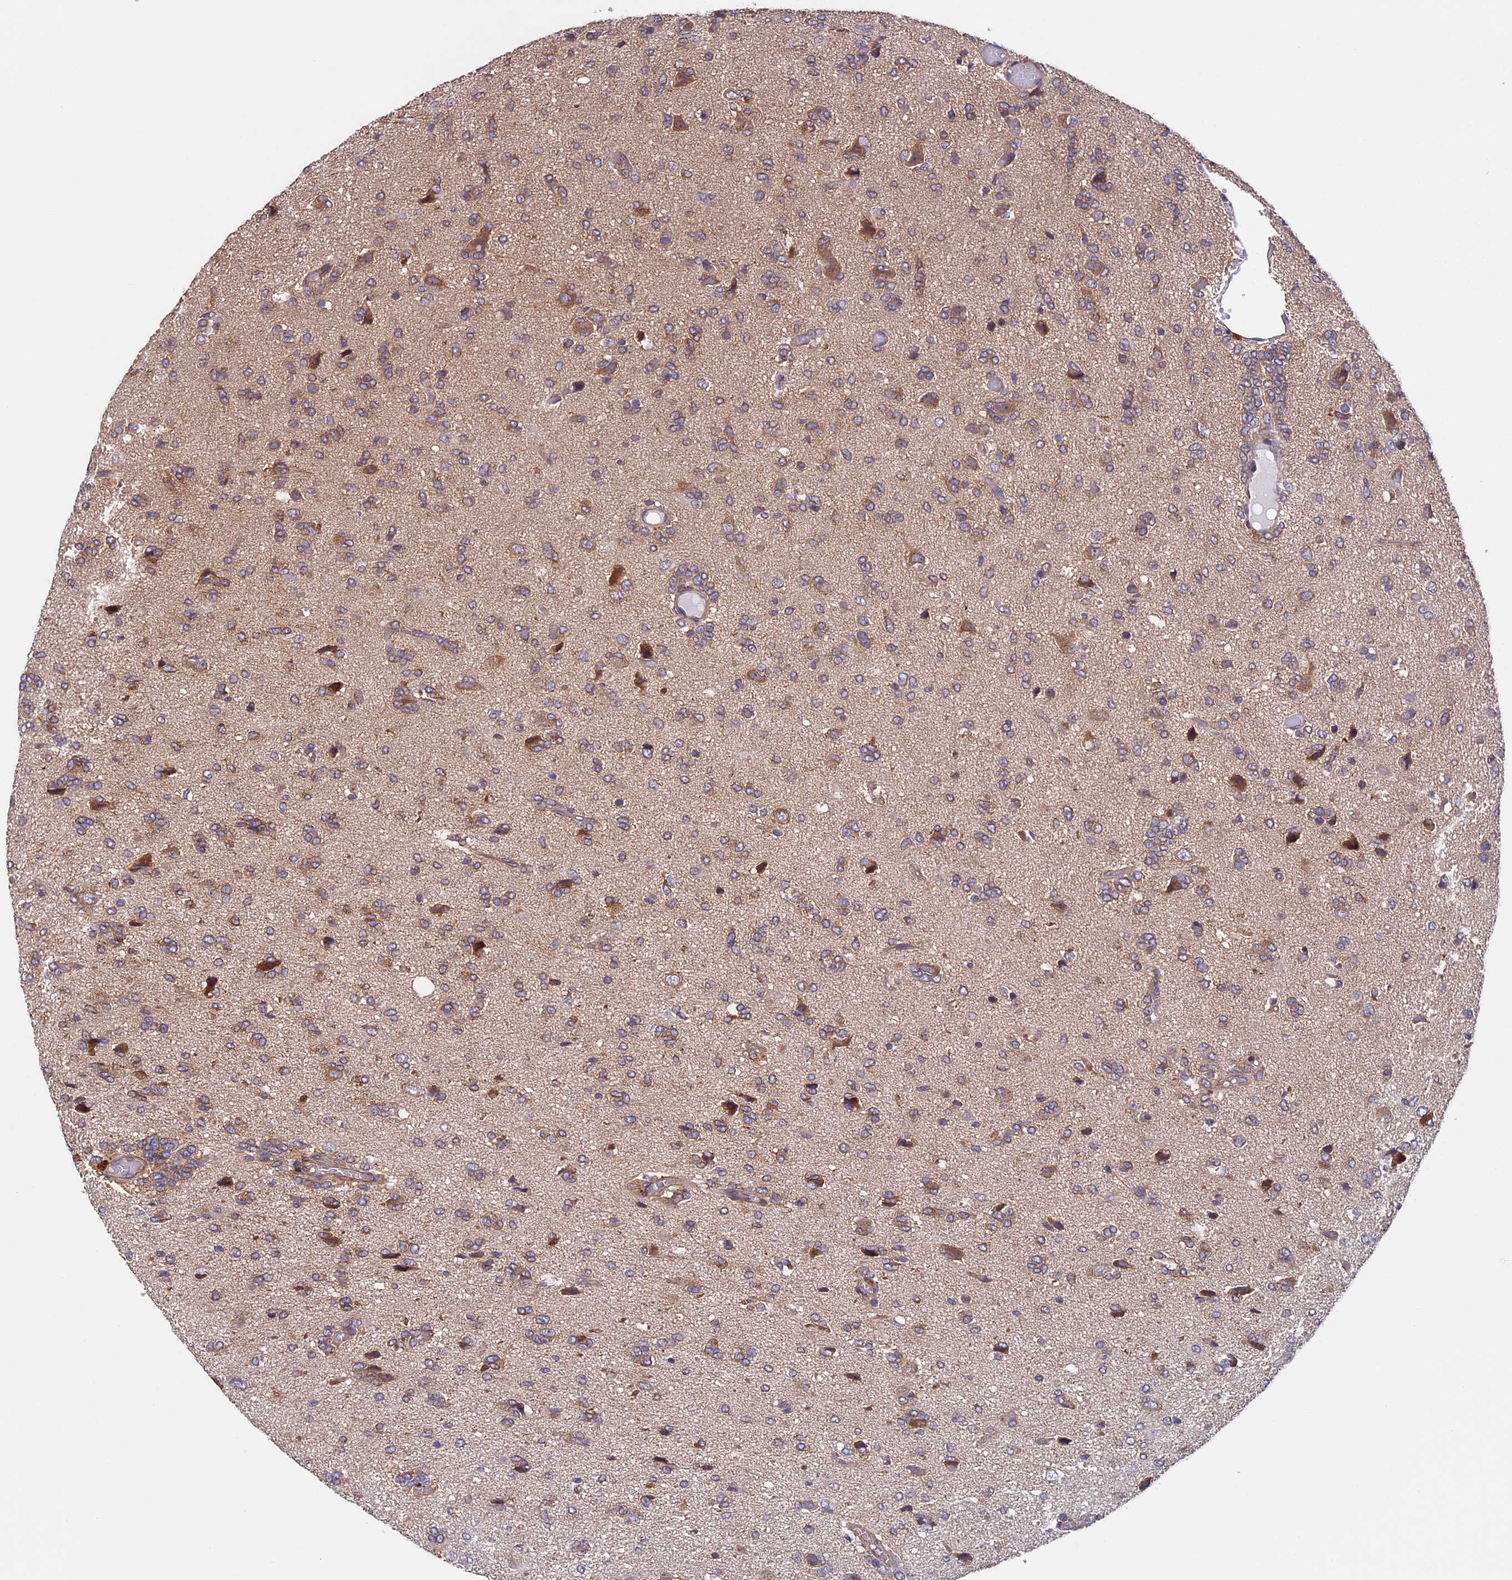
{"staining": {"intensity": "moderate", "quantity": "25%-75%", "location": "cytoplasmic/membranous"}, "tissue": "glioma", "cell_type": "Tumor cells", "image_type": "cancer", "snomed": [{"axis": "morphology", "description": "Glioma, malignant, High grade"}, {"axis": "topography", "description": "Brain"}], "caption": "DAB immunohistochemical staining of malignant glioma (high-grade) shows moderate cytoplasmic/membranous protein staining in about 25%-75% of tumor cells. The staining is performed using DAB brown chromogen to label protein expression. The nuclei are counter-stained blue using hematoxylin.", "gene": "SLC9A5", "patient": {"sex": "female", "age": 59}}